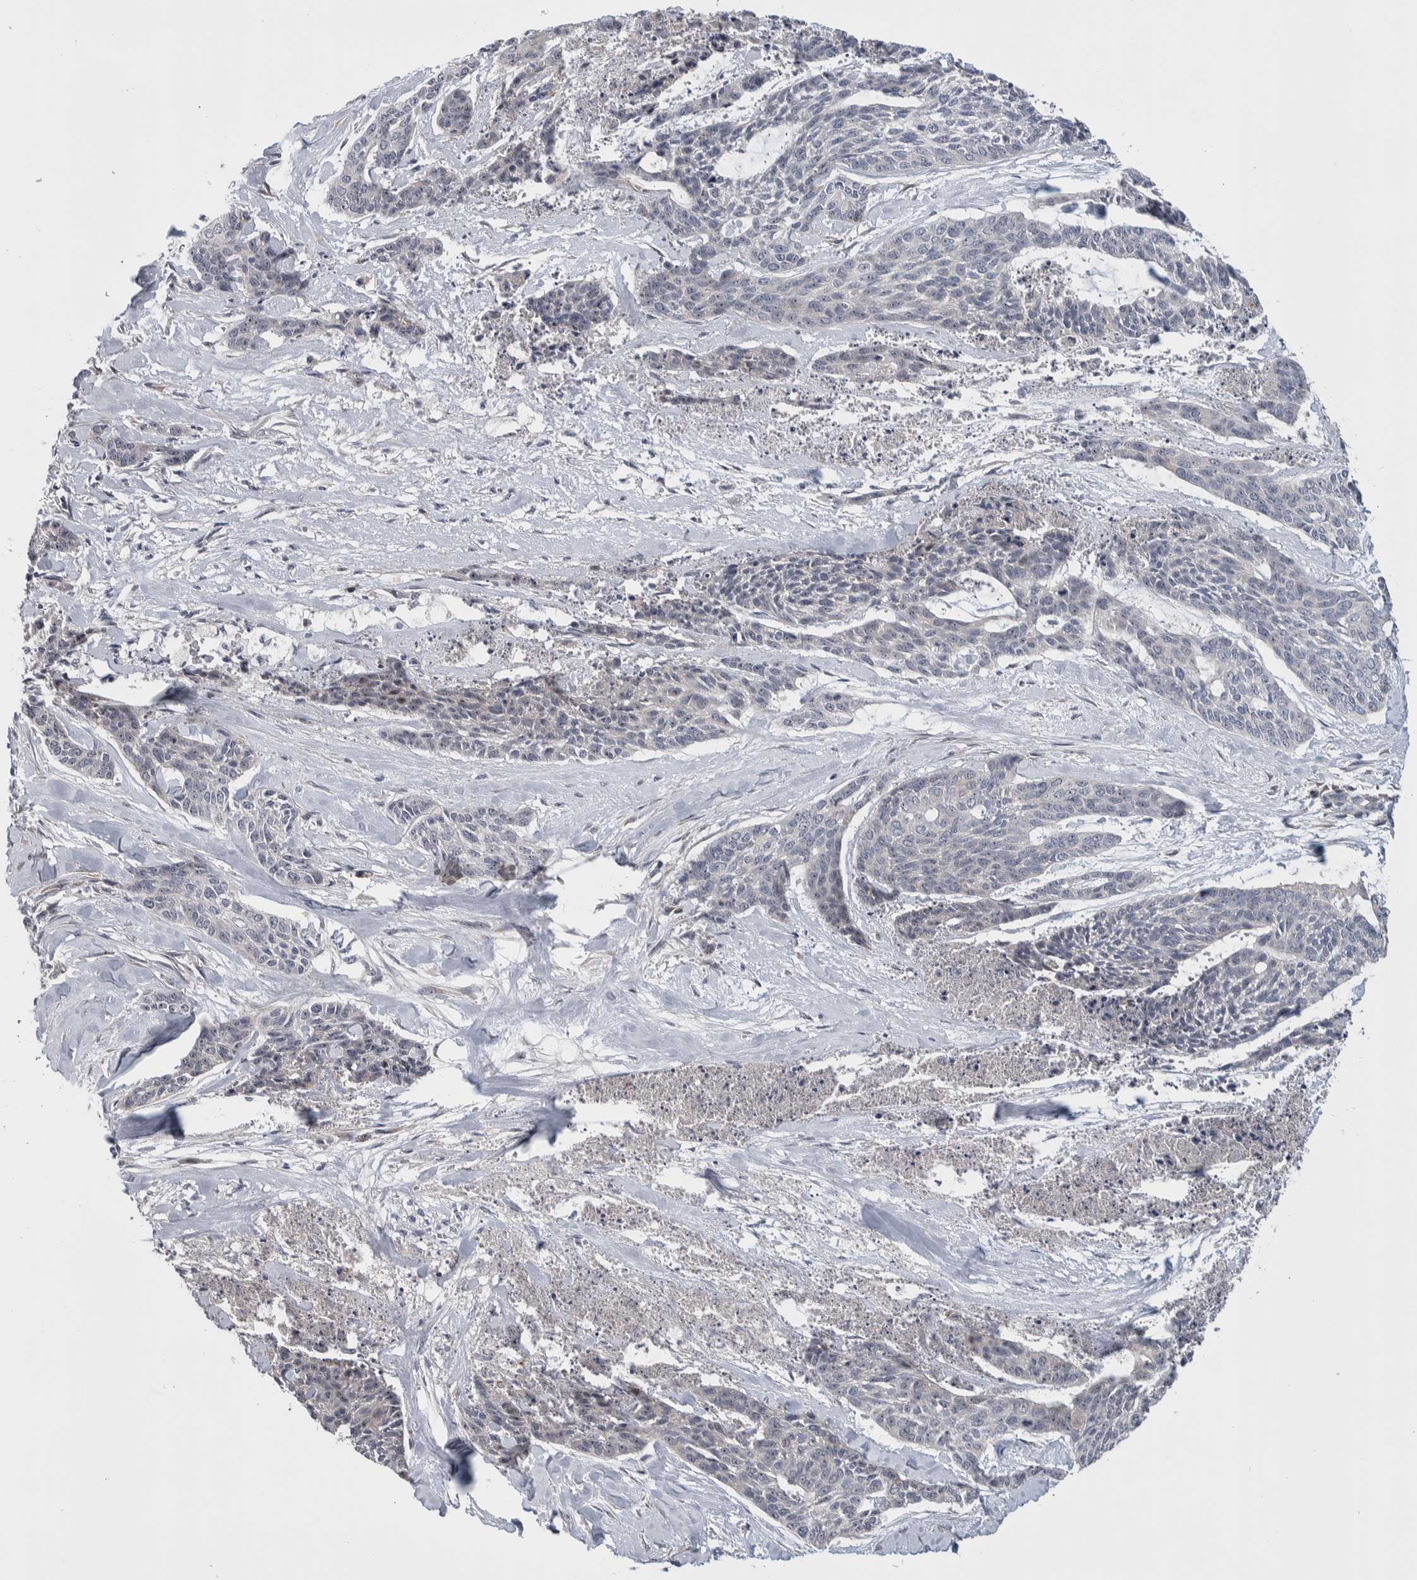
{"staining": {"intensity": "negative", "quantity": "none", "location": "none"}, "tissue": "skin cancer", "cell_type": "Tumor cells", "image_type": "cancer", "snomed": [{"axis": "morphology", "description": "Basal cell carcinoma"}, {"axis": "topography", "description": "Skin"}], "caption": "Skin cancer (basal cell carcinoma) stained for a protein using immunohistochemistry (IHC) displays no expression tumor cells.", "gene": "PRRG4", "patient": {"sex": "female", "age": 64}}